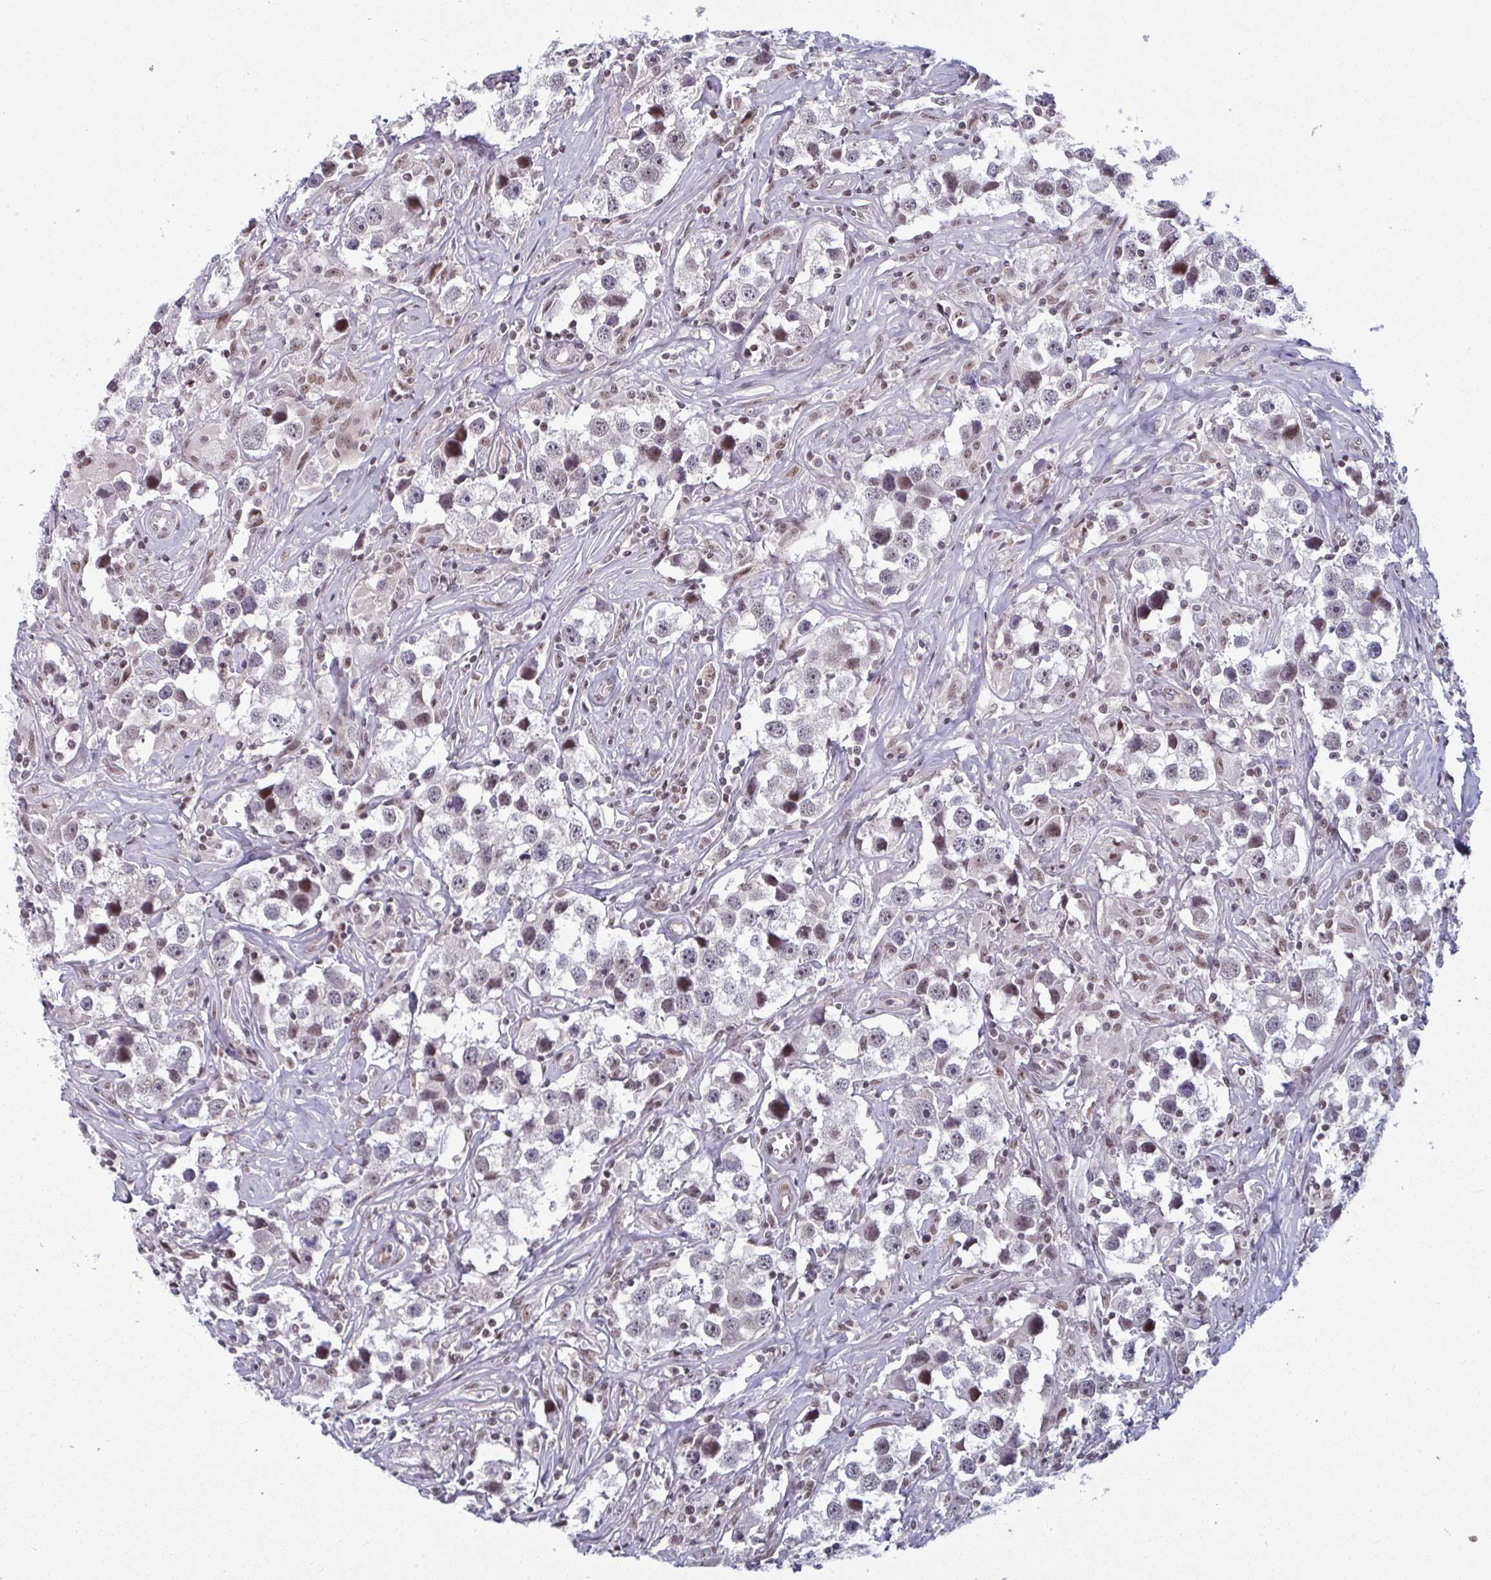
{"staining": {"intensity": "weak", "quantity": "25%-75%", "location": "nuclear"}, "tissue": "testis cancer", "cell_type": "Tumor cells", "image_type": "cancer", "snomed": [{"axis": "morphology", "description": "Seminoma, NOS"}, {"axis": "topography", "description": "Testis"}], "caption": "High-magnification brightfield microscopy of testis cancer (seminoma) stained with DAB (3,3'-diaminobenzidine) (brown) and counterstained with hematoxylin (blue). tumor cells exhibit weak nuclear positivity is present in approximately25%-75% of cells.", "gene": "ATF1", "patient": {"sex": "male", "age": 49}}